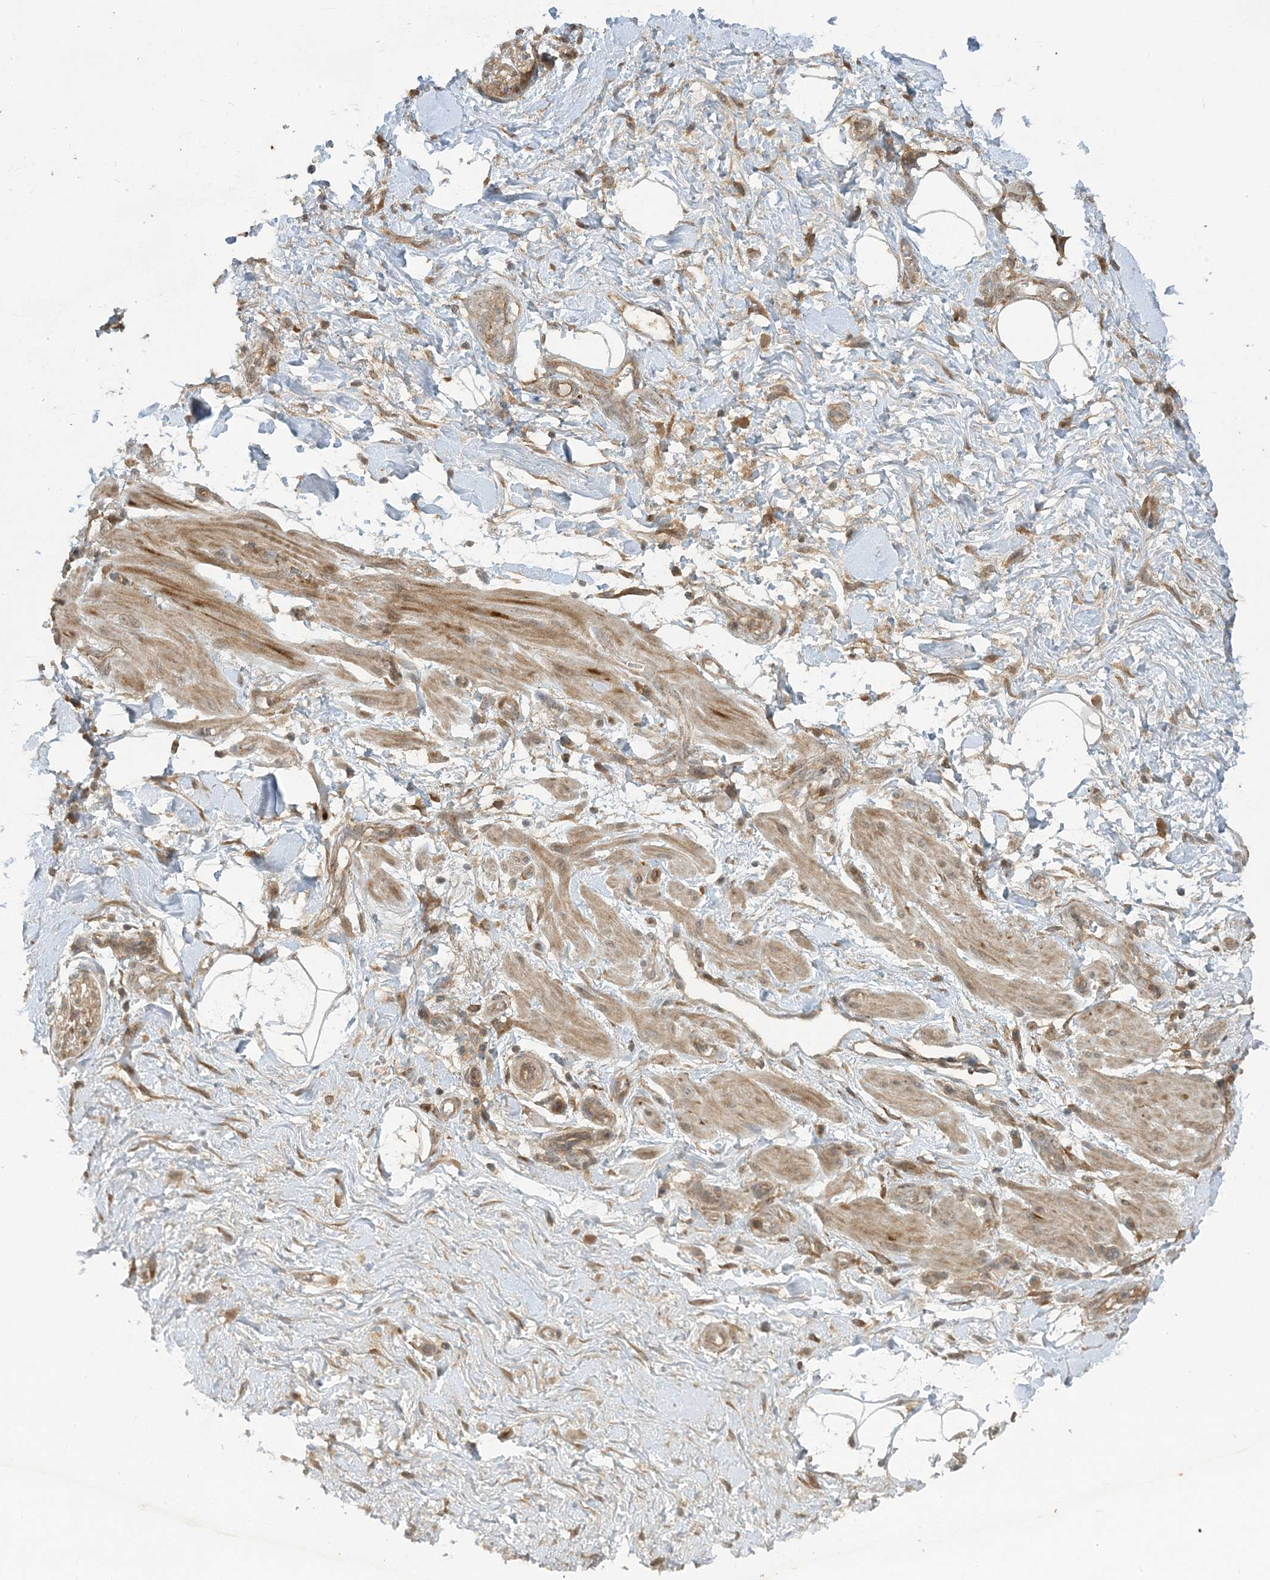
{"staining": {"intensity": "weak", "quantity": "25%-75%", "location": "cytoplasmic/membranous"}, "tissue": "adipose tissue", "cell_type": "Adipocytes", "image_type": "normal", "snomed": [{"axis": "morphology", "description": "Normal tissue, NOS"}, {"axis": "morphology", "description": "Adenocarcinoma, NOS"}, {"axis": "topography", "description": "Pancreas"}, {"axis": "topography", "description": "Peripheral nerve tissue"}], "caption": "Protein expression analysis of unremarkable adipose tissue demonstrates weak cytoplasmic/membranous expression in approximately 25%-75% of adipocytes. Nuclei are stained in blue.", "gene": "STAM2", "patient": {"sex": "male", "age": 59}}